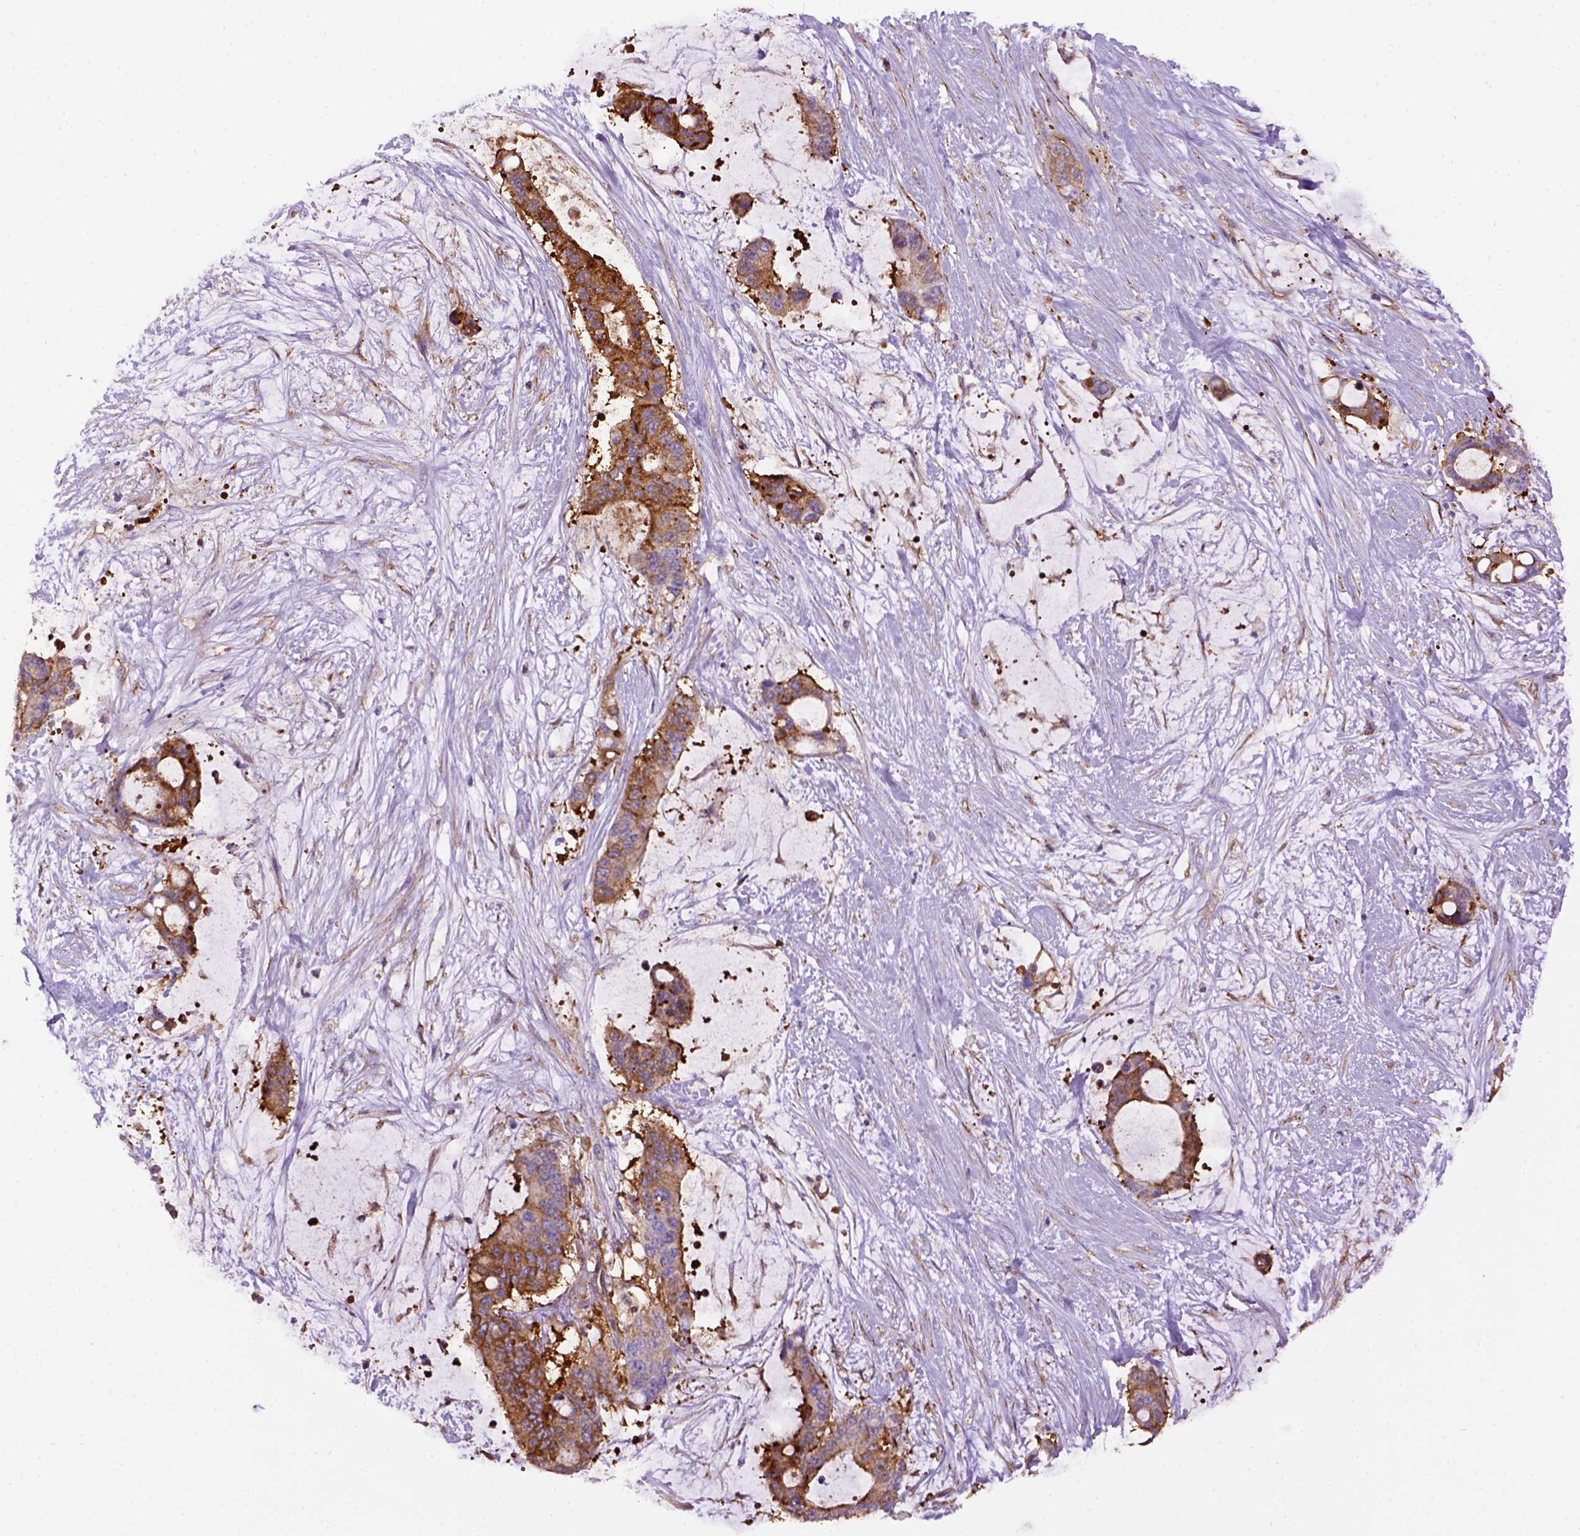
{"staining": {"intensity": "moderate", "quantity": ">75%", "location": "cytoplasmic/membranous"}, "tissue": "liver cancer", "cell_type": "Tumor cells", "image_type": "cancer", "snomed": [{"axis": "morphology", "description": "Normal tissue, NOS"}, {"axis": "morphology", "description": "Cholangiocarcinoma"}, {"axis": "topography", "description": "Liver"}, {"axis": "topography", "description": "Peripheral nerve tissue"}], "caption": "Immunohistochemical staining of human liver cancer (cholangiocarcinoma) exhibits medium levels of moderate cytoplasmic/membranous positivity in about >75% of tumor cells. (IHC, brightfield microscopy, high magnification).", "gene": "MVP", "patient": {"sex": "female", "age": 73}}